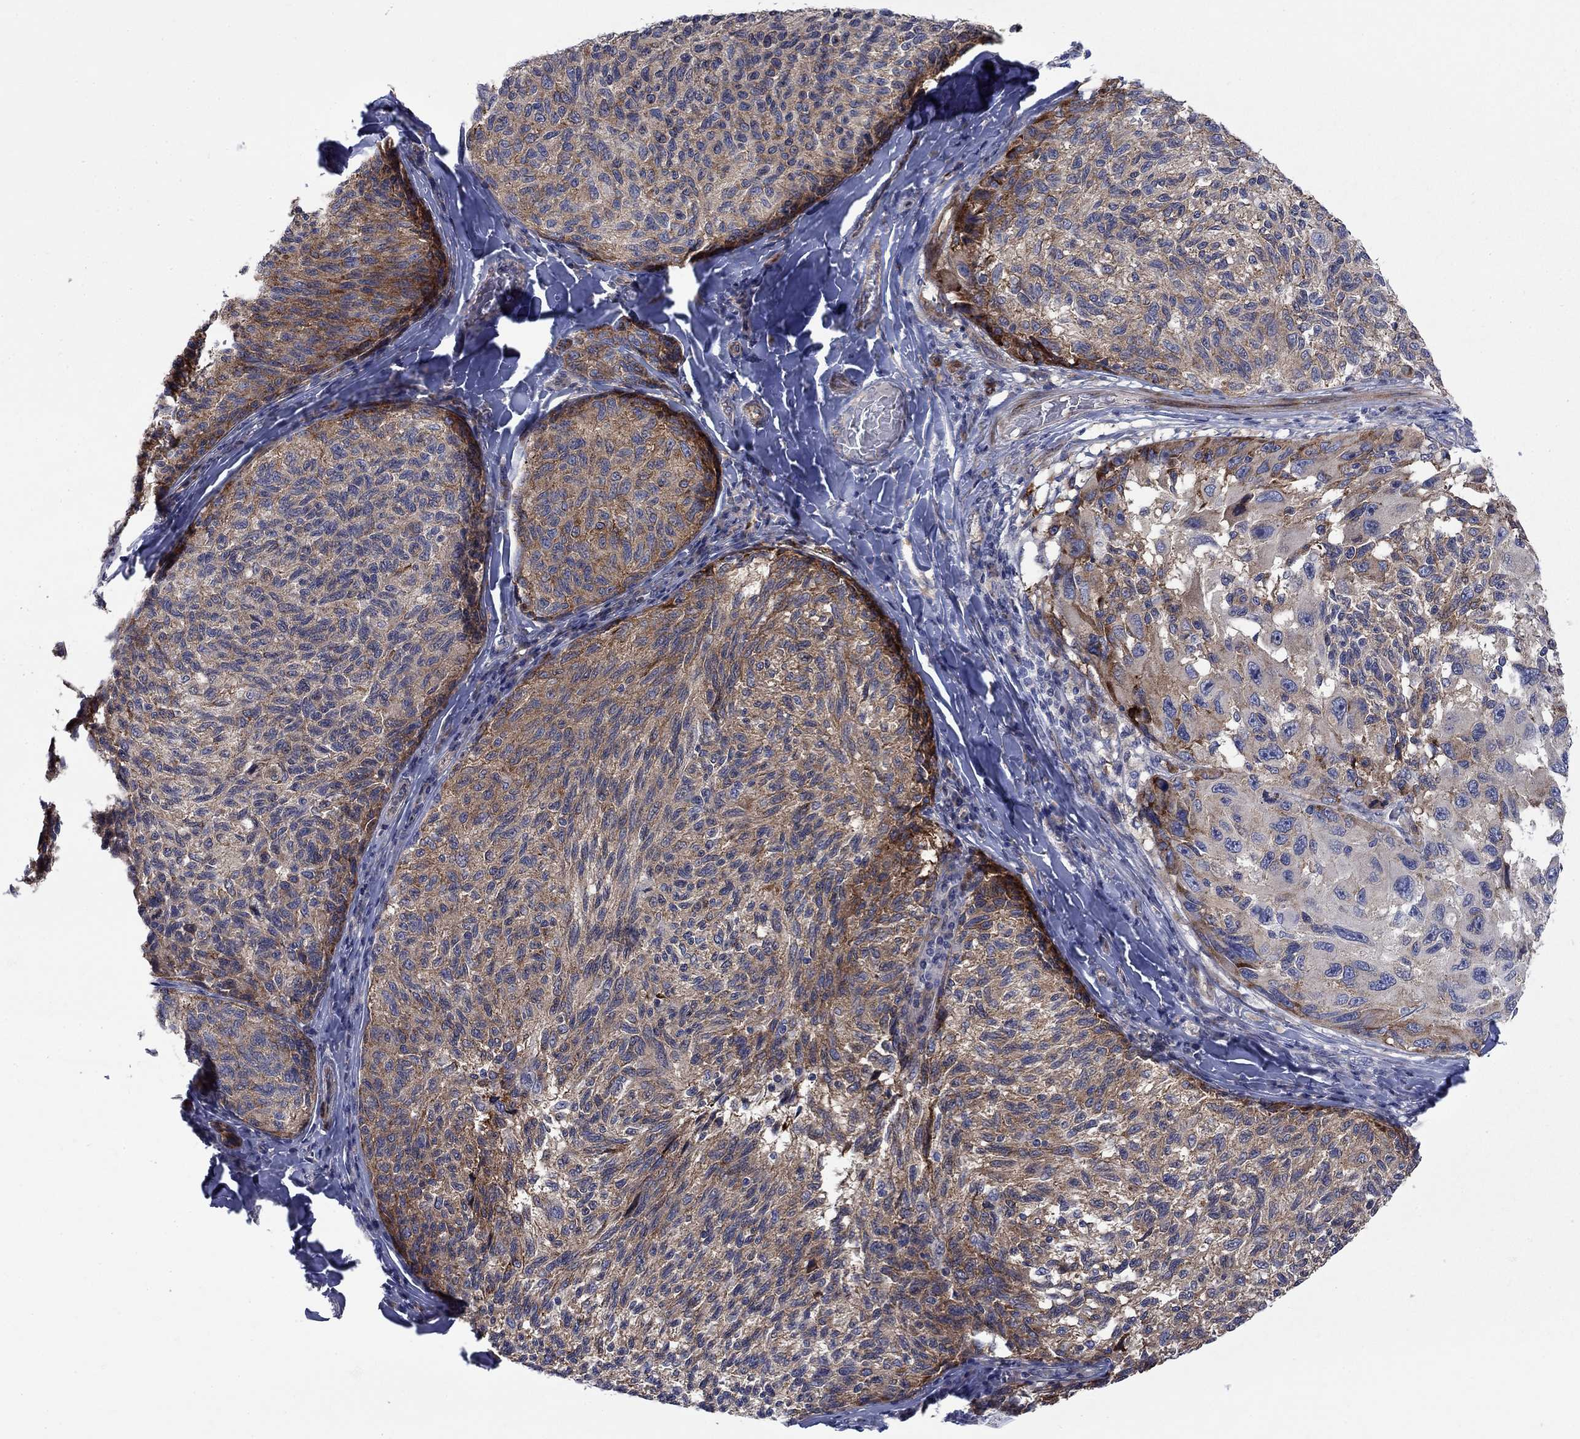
{"staining": {"intensity": "strong", "quantity": "25%-75%", "location": "cytoplasmic/membranous"}, "tissue": "melanoma", "cell_type": "Tumor cells", "image_type": "cancer", "snomed": [{"axis": "morphology", "description": "Malignant melanoma, NOS"}, {"axis": "topography", "description": "Skin"}], "caption": "Protein expression analysis of human malignant melanoma reveals strong cytoplasmic/membranous expression in about 25%-75% of tumor cells.", "gene": "FXR1", "patient": {"sex": "female", "age": 73}}